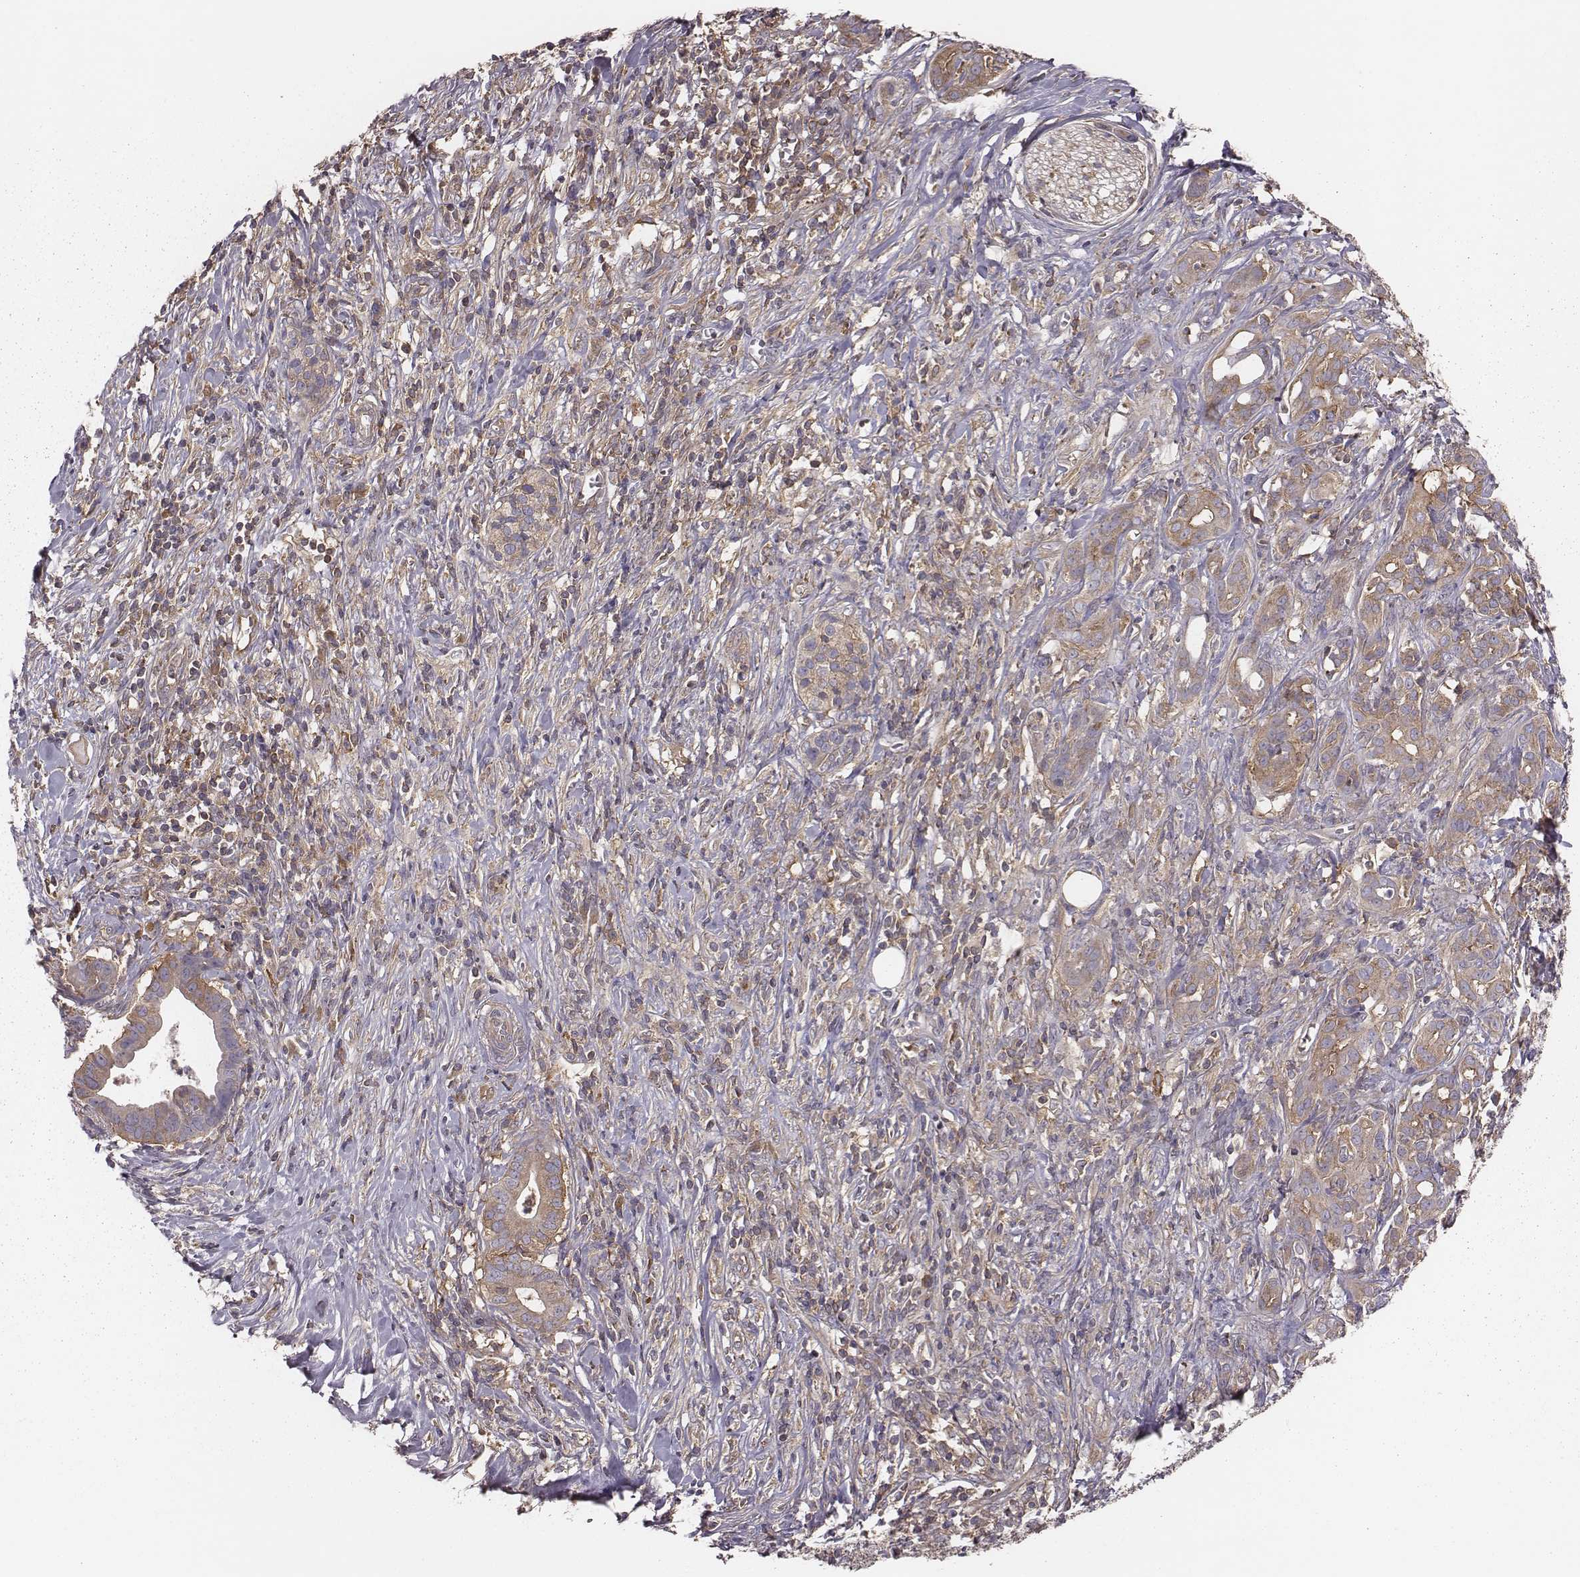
{"staining": {"intensity": "weak", "quantity": ">75%", "location": "cytoplasmic/membranous"}, "tissue": "pancreatic cancer", "cell_type": "Tumor cells", "image_type": "cancer", "snomed": [{"axis": "morphology", "description": "Adenocarcinoma, NOS"}, {"axis": "topography", "description": "Pancreas"}], "caption": "High-power microscopy captured an IHC histopathology image of adenocarcinoma (pancreatic), revealing weak cytoplasmic/membranous positivity in approximately >75% of tumor cells.", "gene": "CAD", "patient": {"sex": "male", "age": 61}}